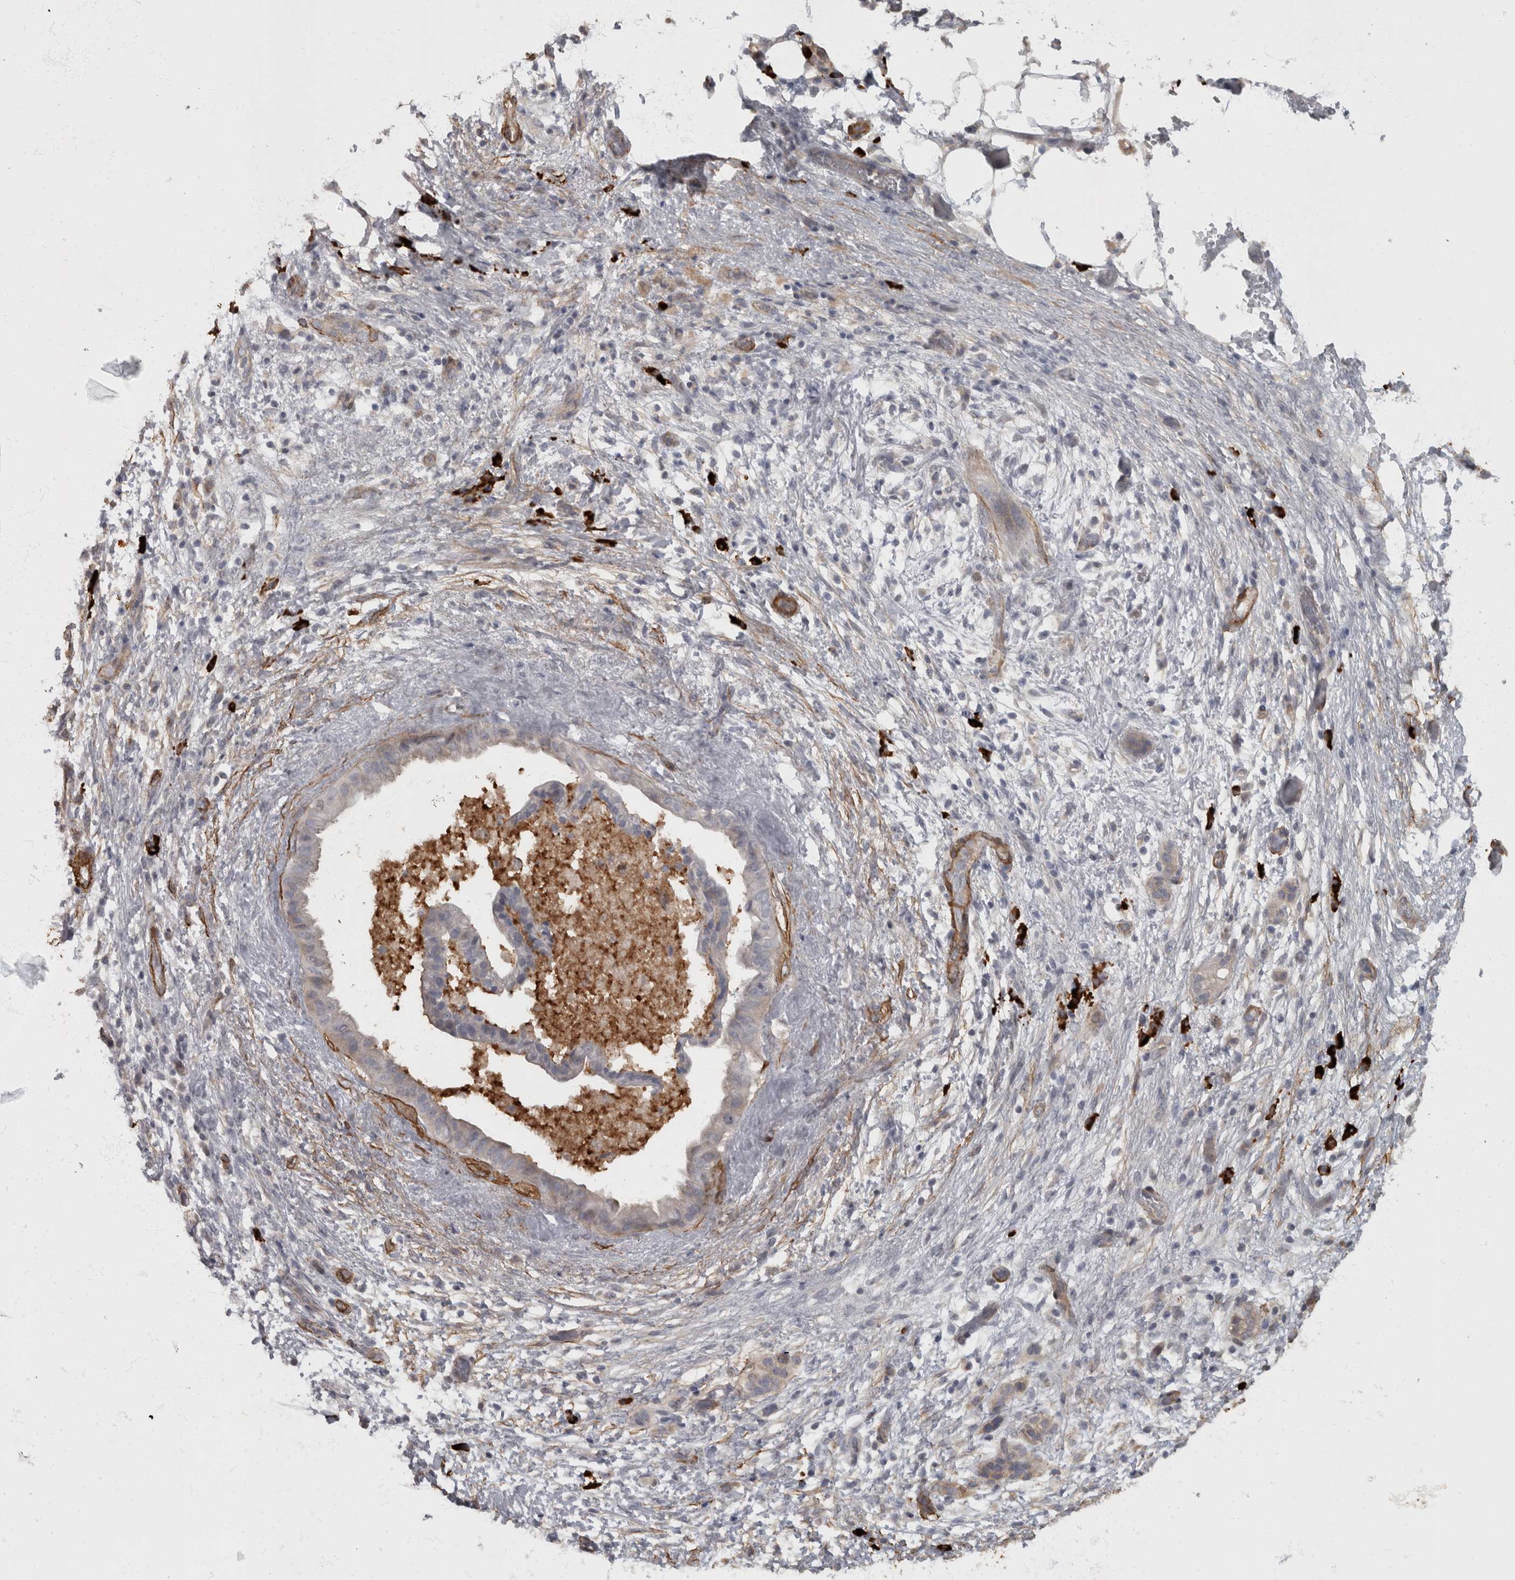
{"staining": {"intensity": "negative", "quantity": "none", "location": "none"}, "tissue": "pancreatic cancer", "cell_type": "Tumor cells", "image_type": "cancer", "snomed": [{"axis": "morphology", "description": "Adenocarcinoma, NOS"}, {"axis": "topography", "description": "Pancreas"}], "caption": "Image shows no protein positivity in tumor cells of pancreatic cancer tissue. Nuclei are stained in blue.", "gene": "MASTL", "patient": {"sex": "female", "age": 78}}